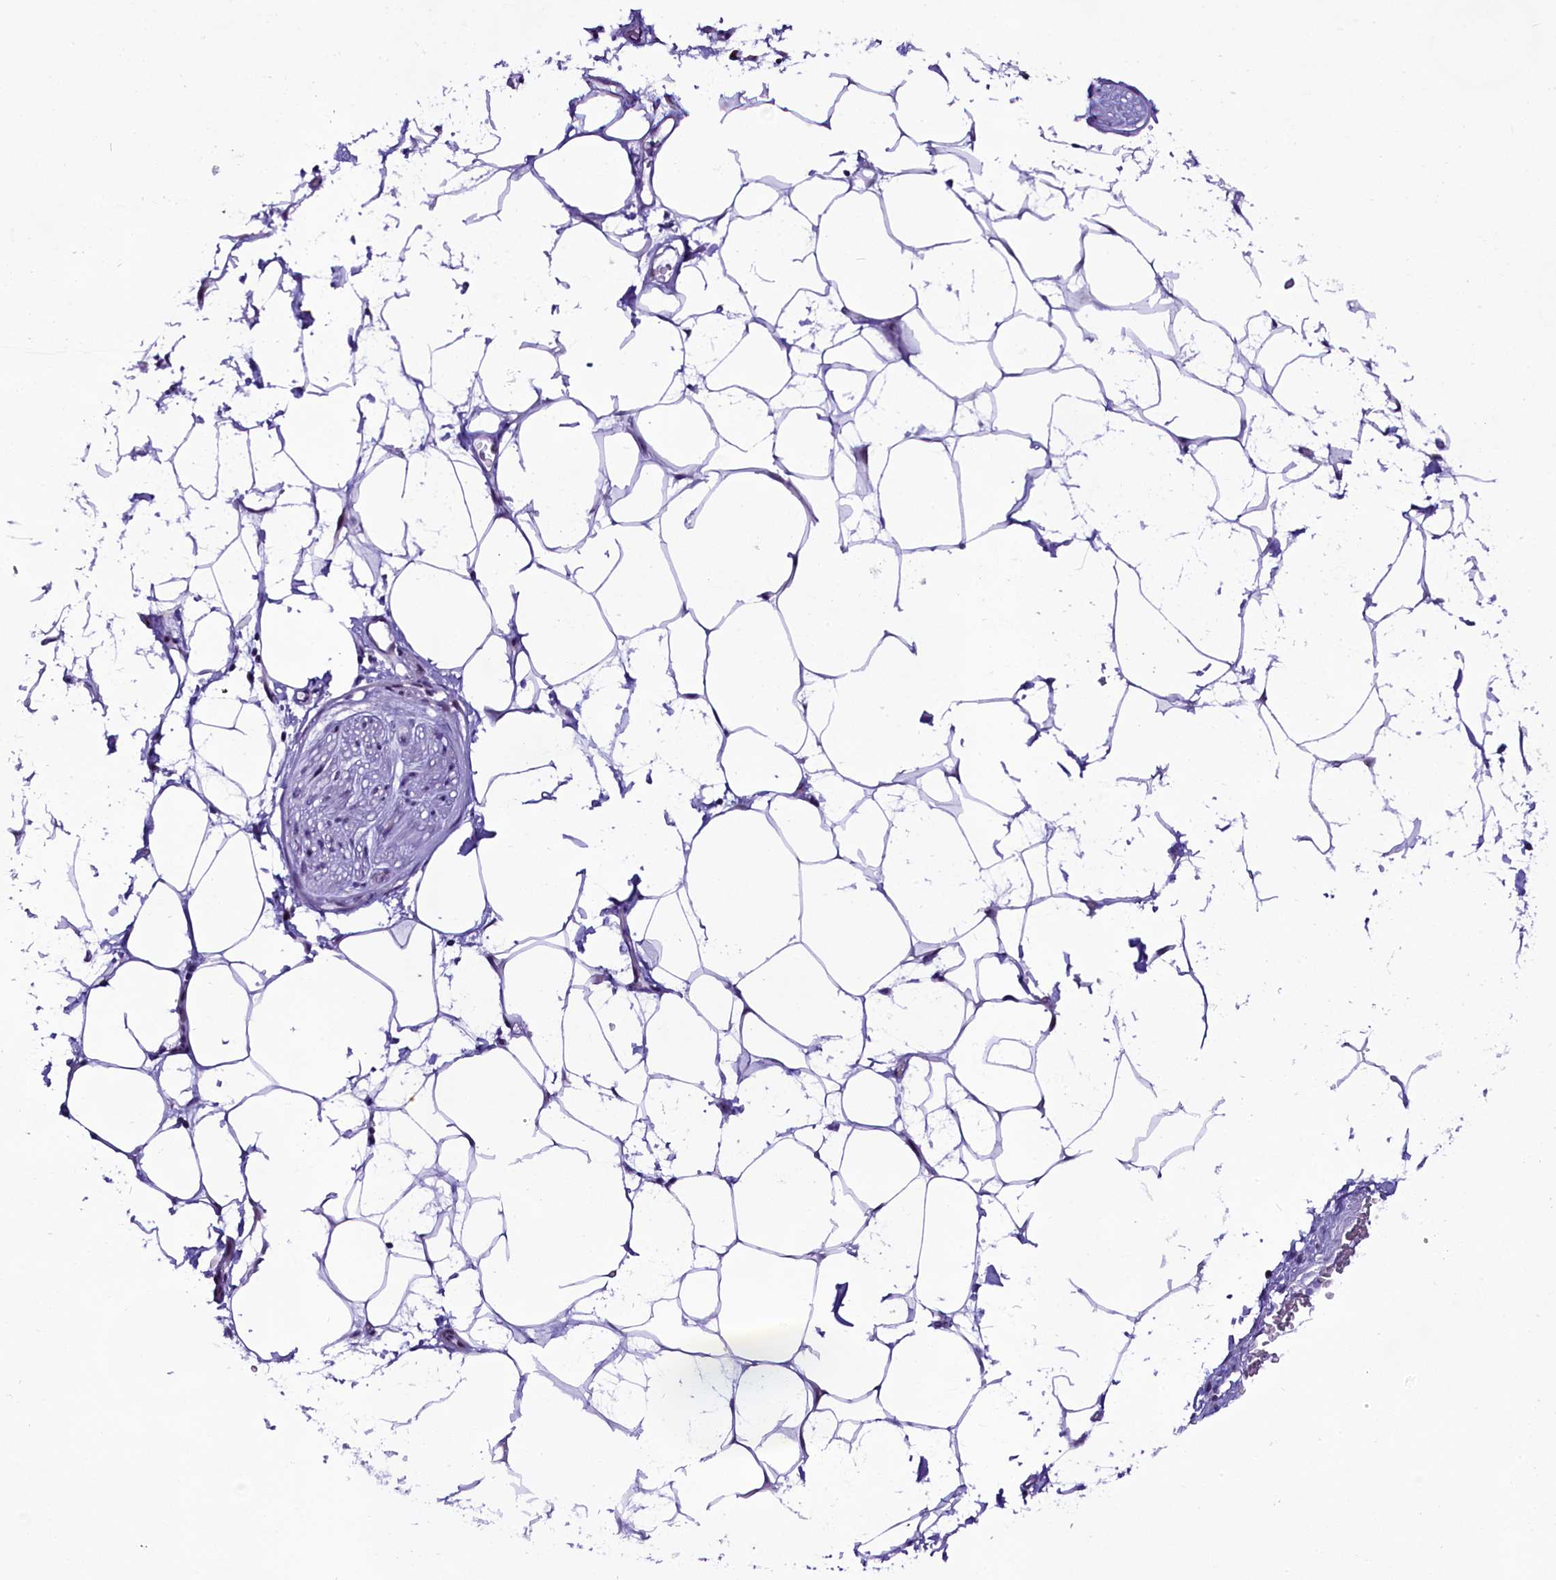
{"staining": {"intensity": "negative", "quantity": "none", "location": "none"}, "tissue": "adipose tissue", "cell_type": "Adipocytes", "image_type": "normal", "snomed": [{"axis": "morphology", "description": "Normal tissue, NOS"}, {"axis": "morphology", "description": "Adenocarcinoma, NOS"}, {"axis": "topography", "description": "Rectum"}, {"axis": "topography", "description": "Vagina"}, {"axis": "topography", "description": "Peripheral nerve tissue"}], "caption": "A micrograph of human adipose tissue is negative for staining in adipocytes. (Immunohistochemistry (ihc), brightfield microscopy, high magnification).", "gene": "CCDC106", "patient": {"sex": "female", "age": 71}}